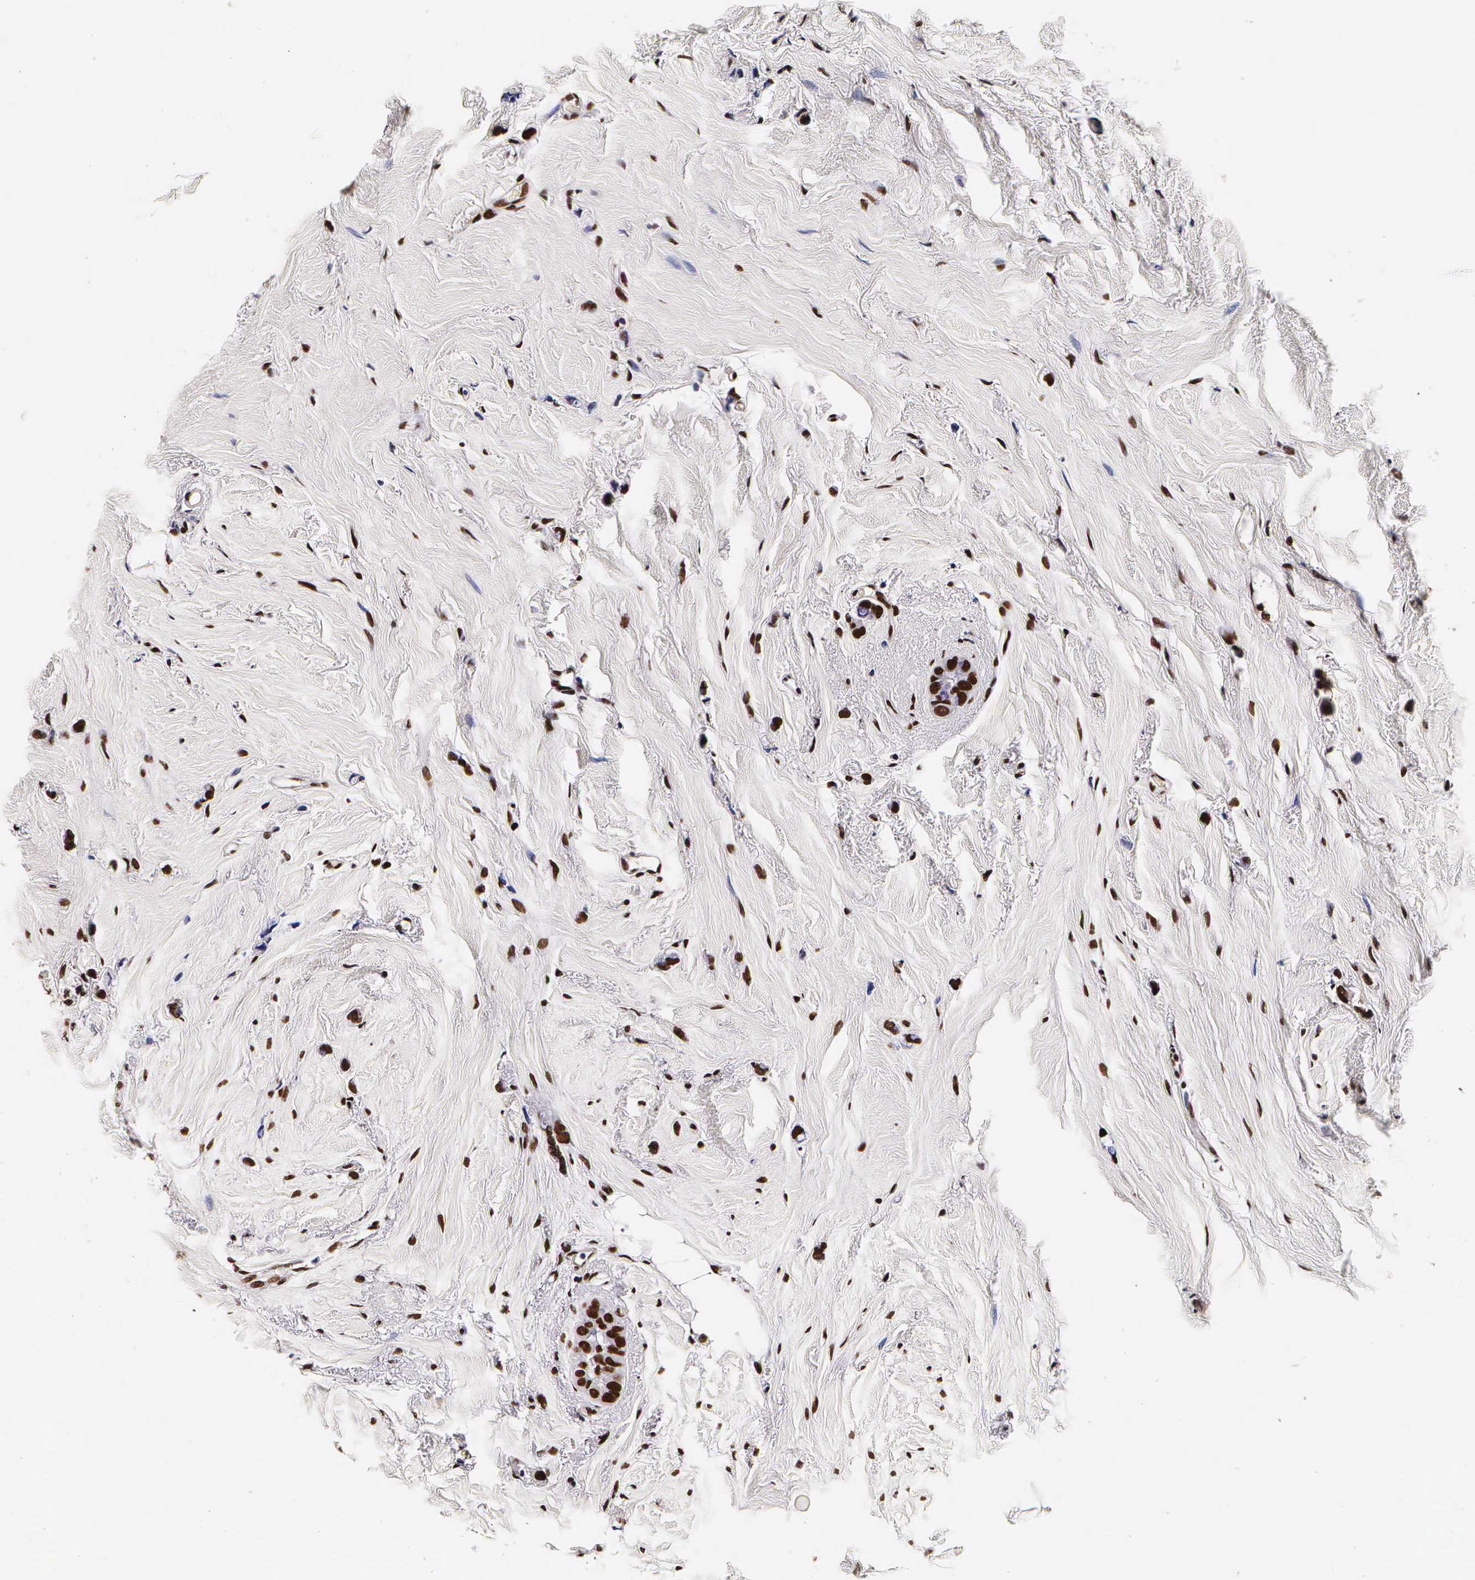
{"staining": {"intensity": "strong", "quantity": ">75%", "location": "nuclear"}, "tissue": "breast cancer", "cell_type": "Tumor cells", "image_type": "cancer", "snomed": [{"axis": "morphology", "description": "Duct carcinoma"}, {"axis": "topography", "description": "Breast"}], "caption": "Tumor cells show high levels of strong nuclear expression in approximately >75% of cells in human breast cancer (infiltrating ductal carcinoma).", "gene": "PABPN1", "patient": {"sex": "female", "age": 72}}